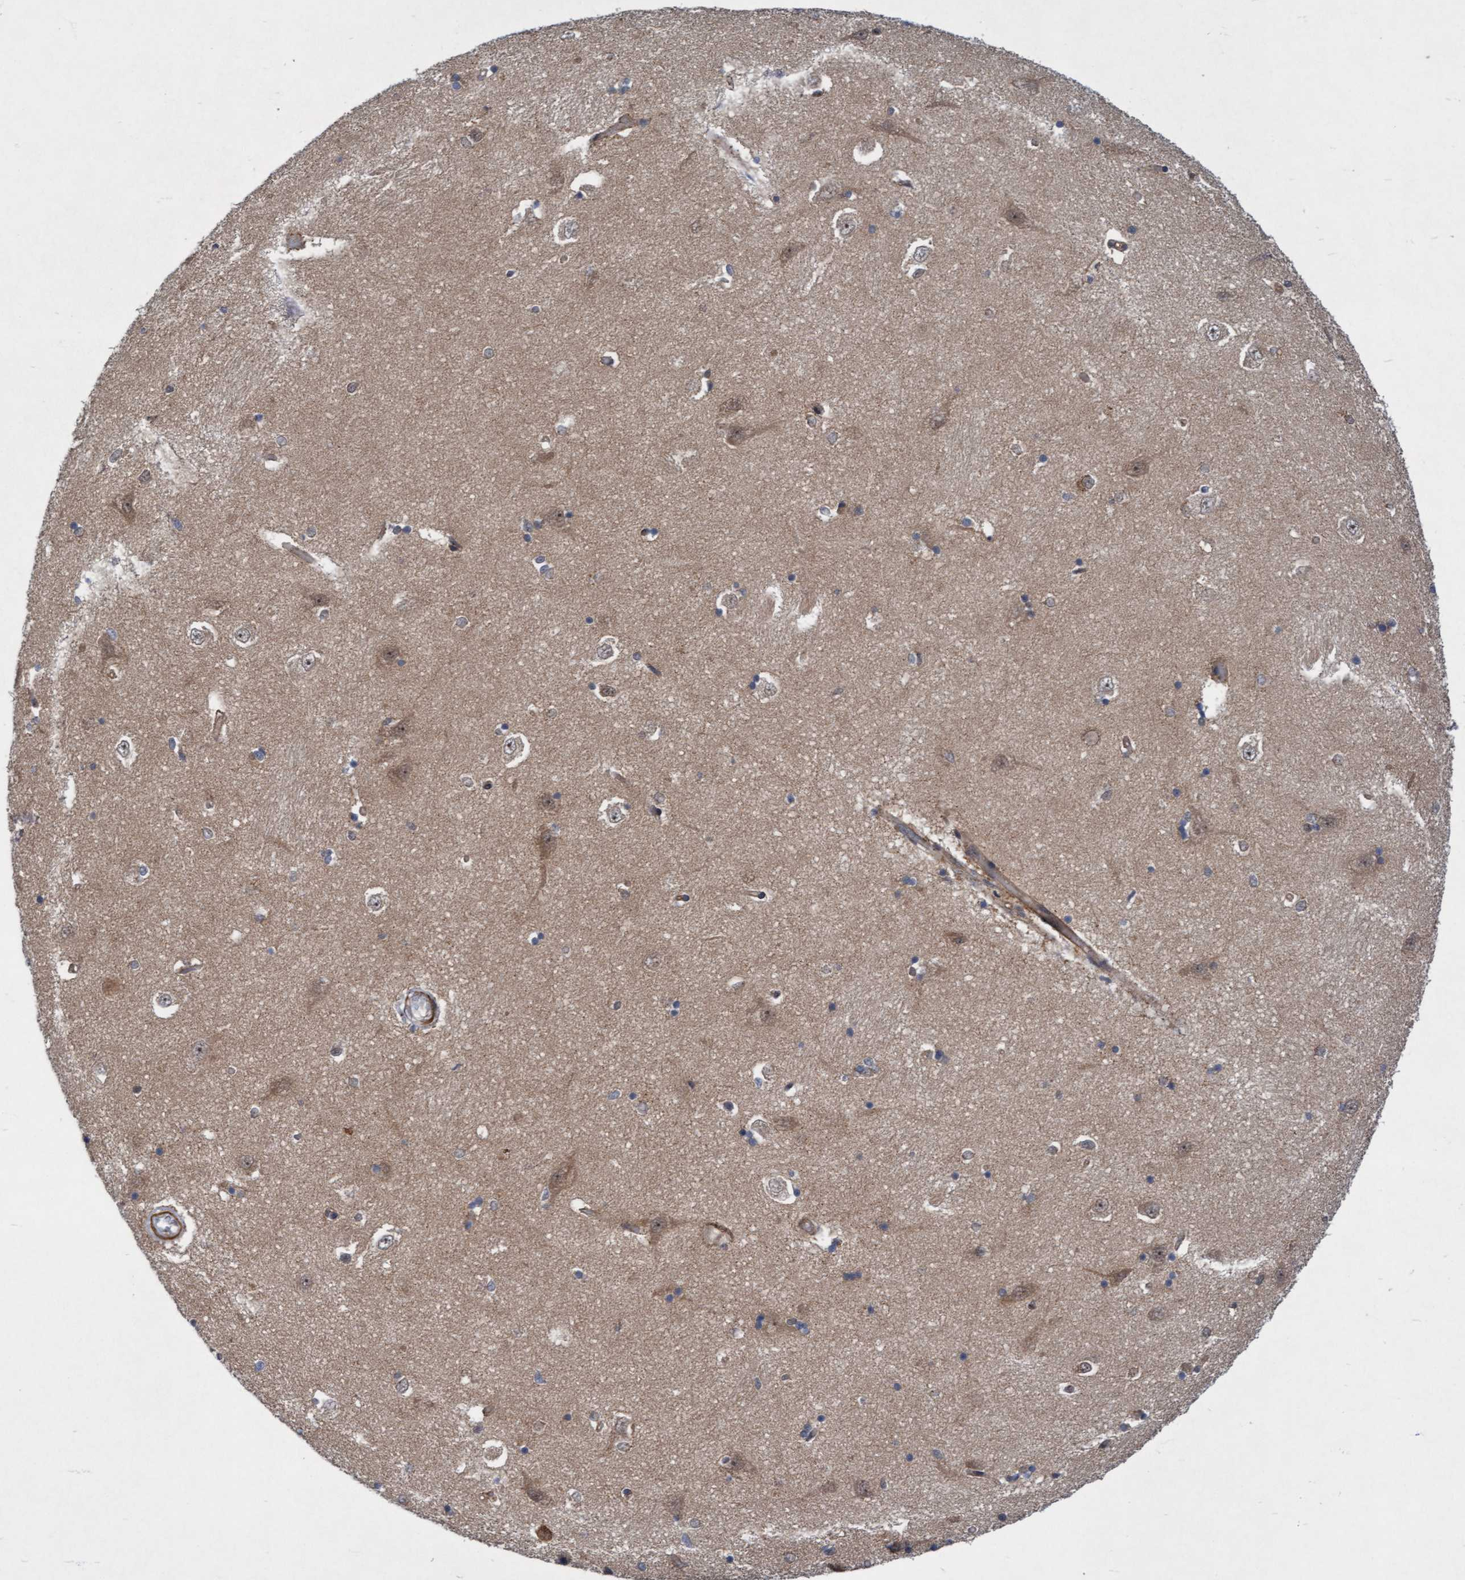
{"staining": {"intensity": "moderate", "quantity": "25%-75%", "location": "cytoplasmic/membranous"}, "tissue": "hippocampus", "cell_type": "Glial cells", "image_type": "normal", "snomed": [{"axis": "morphology", "description": "Normal tissue, NOS"}, {"axis": "topography", "description": "Hippocampus"}], "caption": "Immunohistochemical staining of normal human hippocampus shows moderate cytoplasmic/membranous protein expression in about 25%-75% of glial cells.", "gene": "RAP1GAP2", "patient": {"sex": "male", "age": 45}}